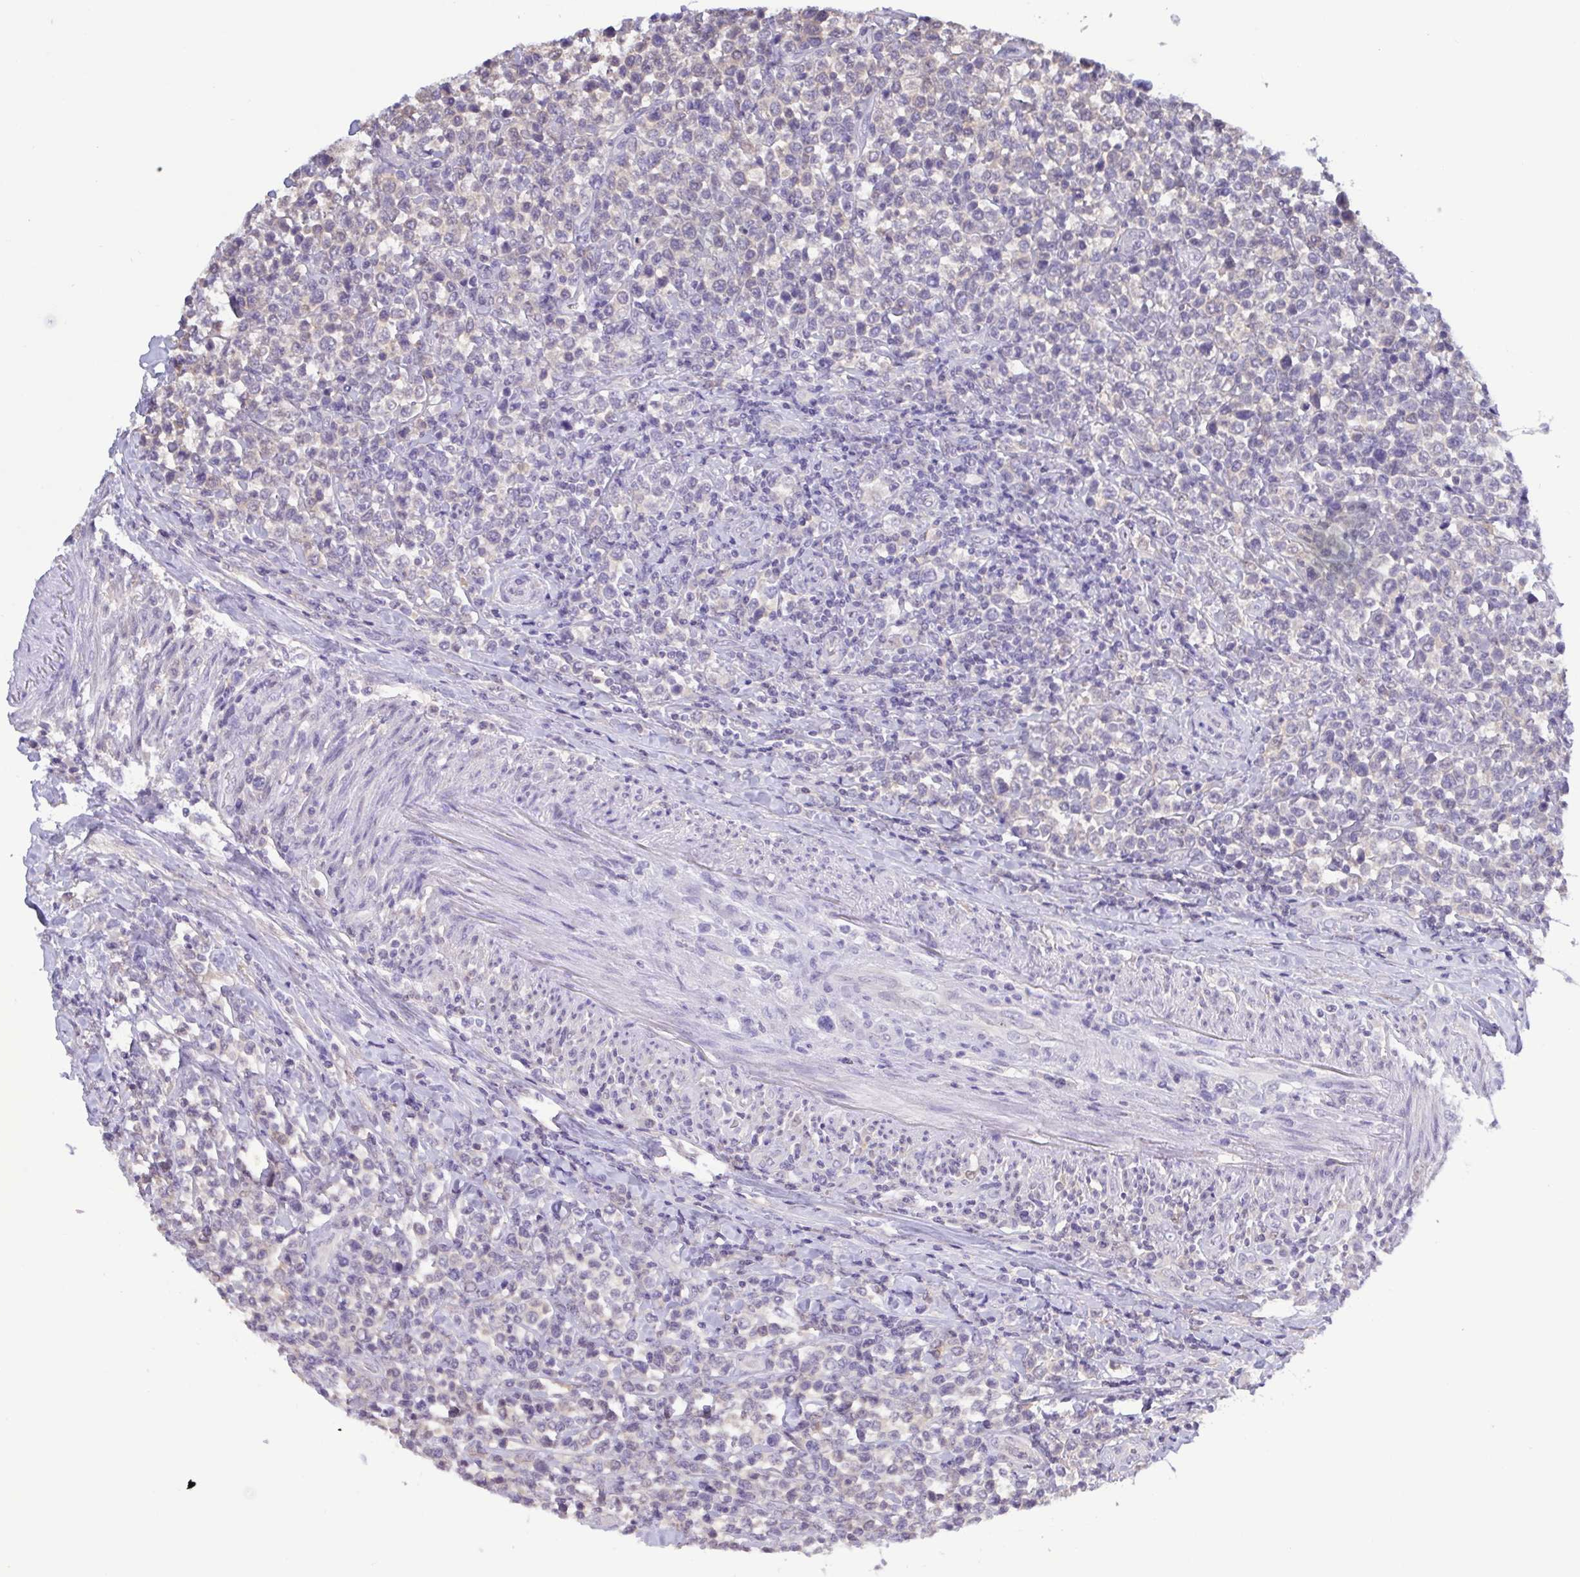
{"staining": {"intensity": "negative", "quantity": "none", "location": "none"}, "tissue": "lymphoma", "cell_type": "Tumor cells", "image_type": "cancer", "snomed": [{"axis": "morphology", "description": "Malignant lymphoma, non-Hodgkin's type, High grade"}, {"axis": "topography", "description": "Soft tissue"}], "caption": "The IHC image has no significant expression in tumor cells of lymphoma tissue. The staining was performed using DAB to visualize the protein expression in brown, while the nuclei were stained in blue with hematoxylin (Magnification: 20x).", "gene": "LDHC", "patient": {"sex": "female", "age": 56}}